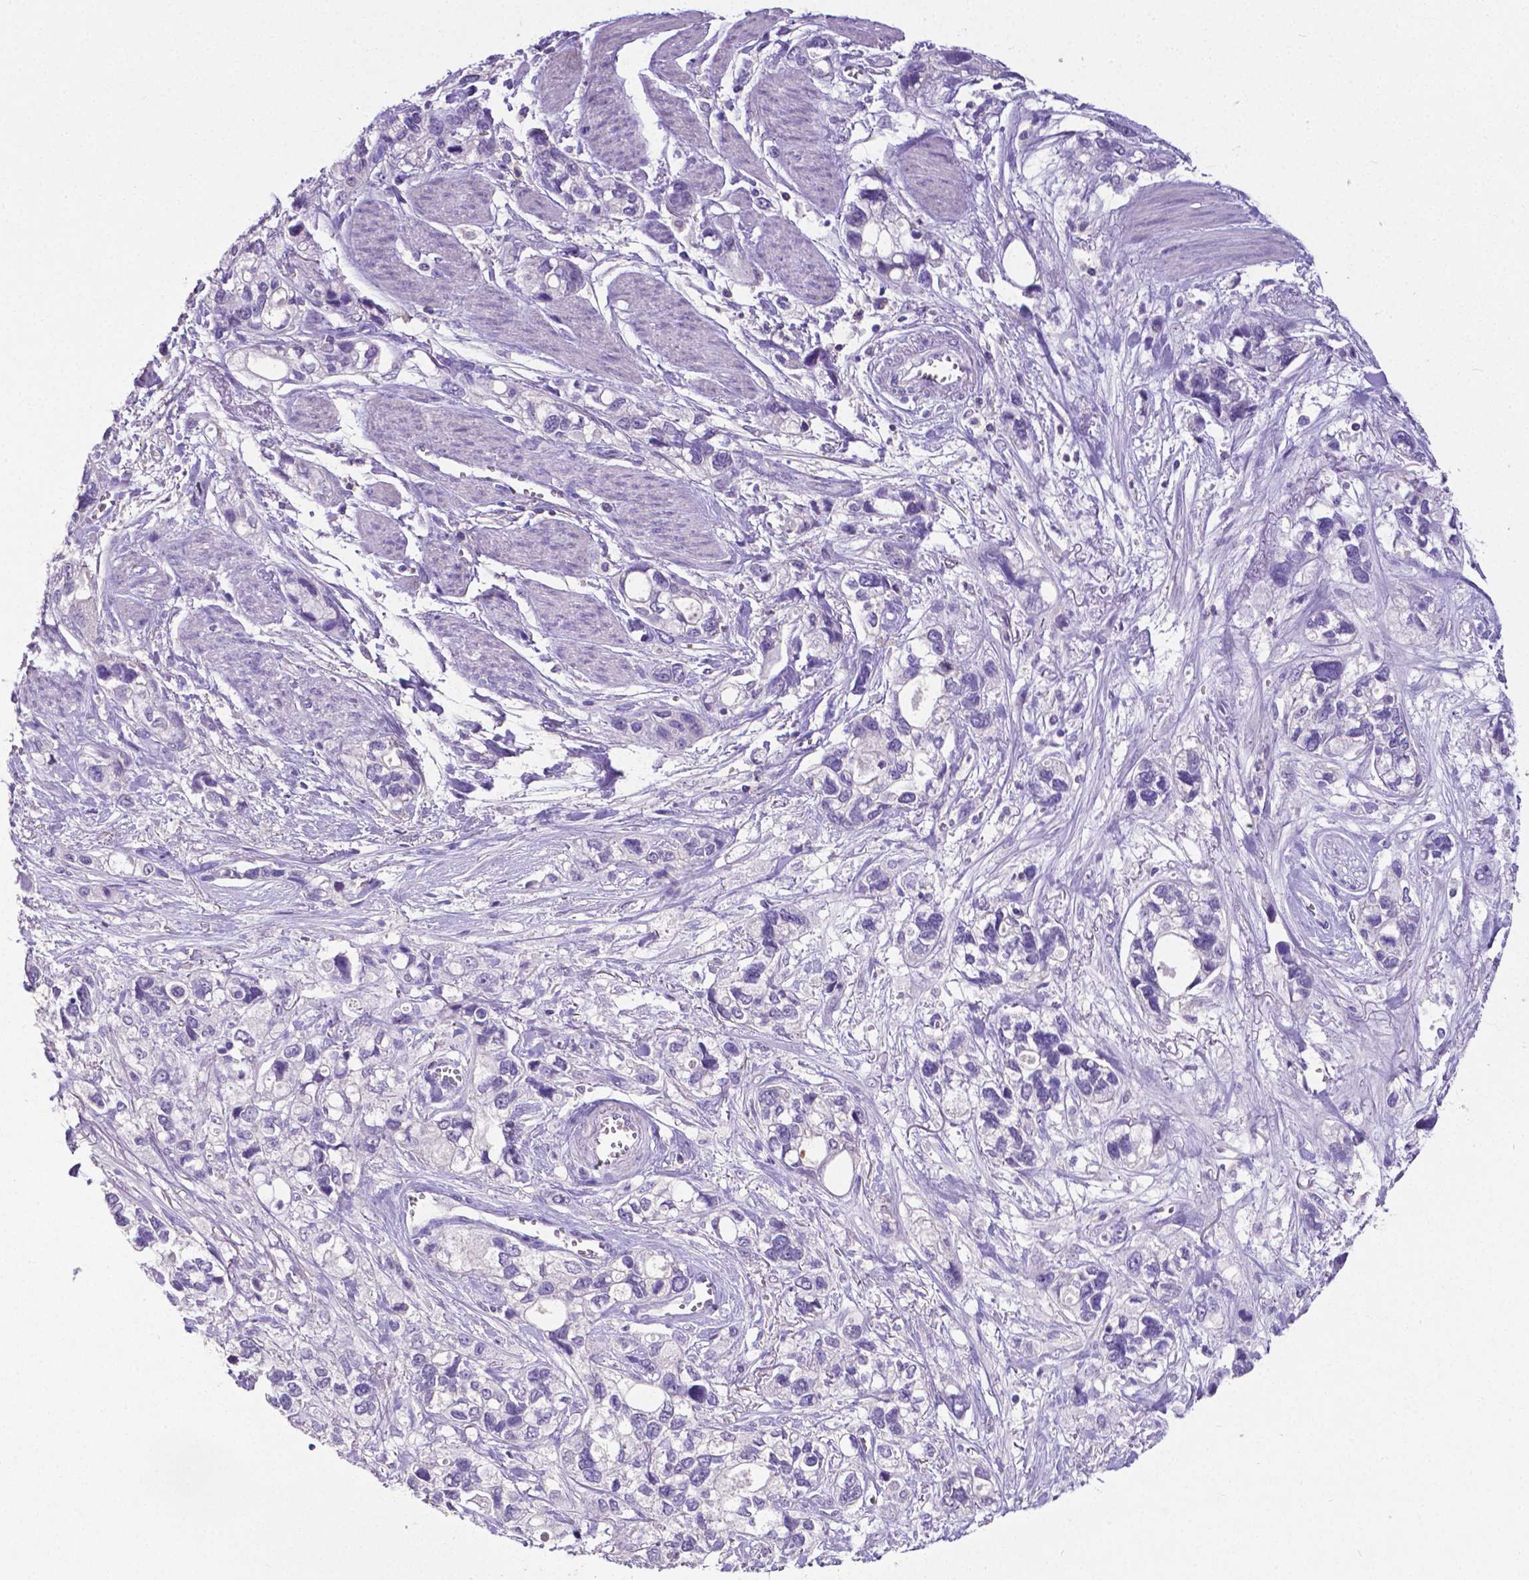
{"staining": {"intensity": "negative", "quantity": "none", "location": "none"}, "tissue": "stomach cancer", "cell_type": "Tumor cells", "image_type": "cancer", "snomed": [{"axis": "morphology", "description": "Adenocarcinoma, NOS"}, {"axis": "topography", "description": "Stomach, upper"}], "caption": "Image shows no protein expression in tumor cells of stomach cancer (adenocarcinoma) tissue. (DAB immunohistochemistry, high magnification).", "gene": "CD4", "patient": {"sex": "female", "age": 81}}